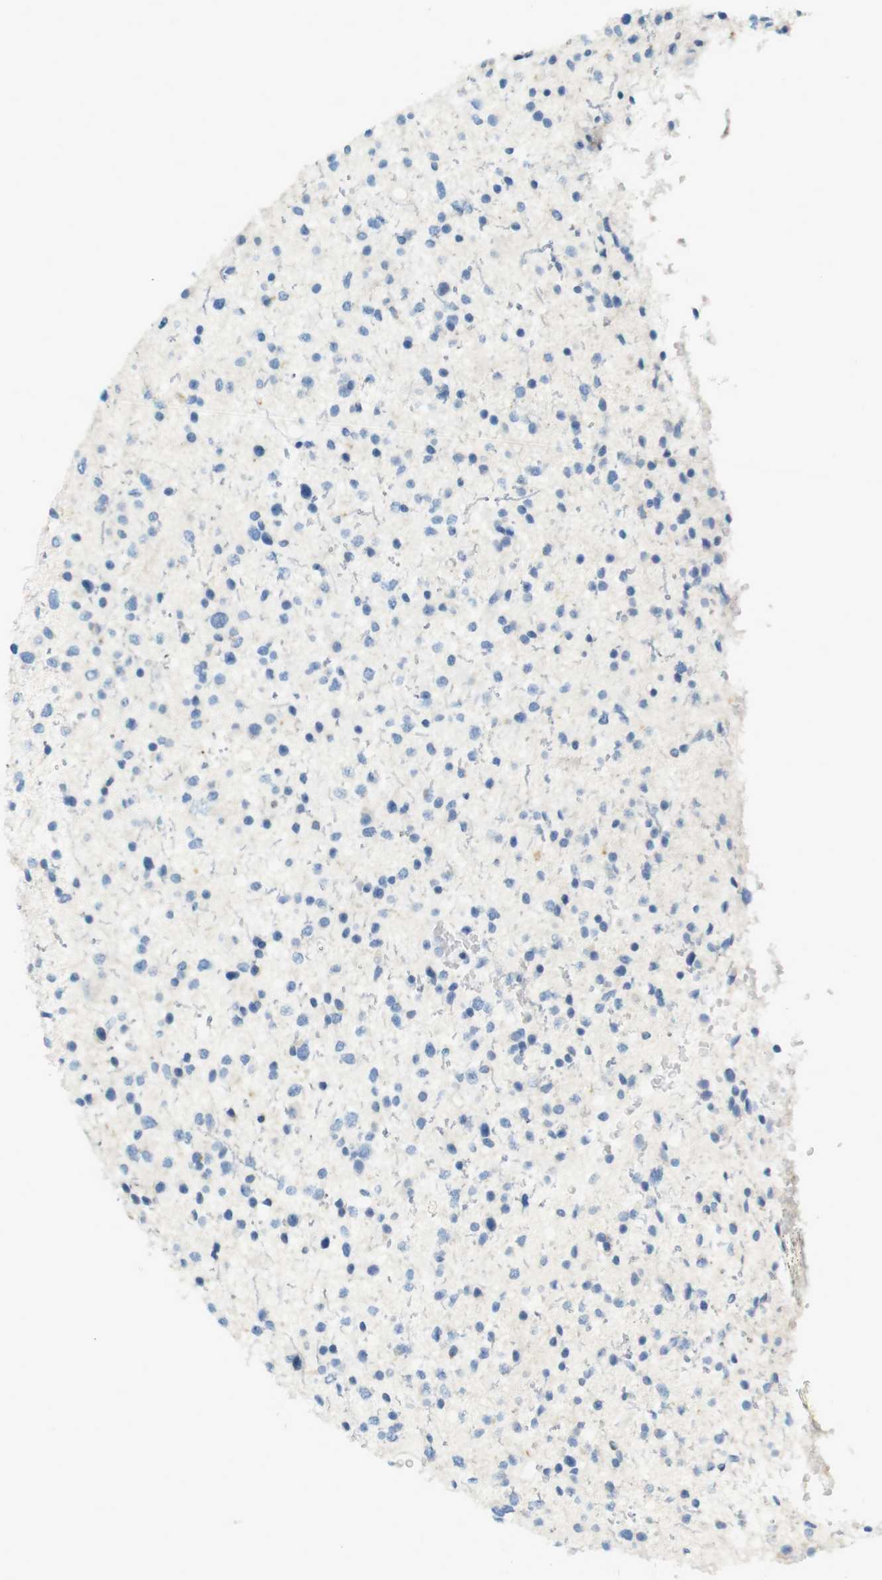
{"staining": {"intensity": "negative", "quantity": "none", "location": "none"}, "tissue": "glioma", "cell_type": "Tumor cells", "image_type": "cancer", "snomed": [{"axis": "morphology", "description": "Glioma, malignant, Low grade"}, {"axis": "topography", "description": "Brain"}], "caption": "IHC histopathology image of neoplastic tissue: malignant low-grade glioma stained with DAB (3,3'-diaminobenzidine) exhibits no significant protein expression in tumor cells.", "gene": "LRRK2", "patient": {"sex": "female", "age": 37}}